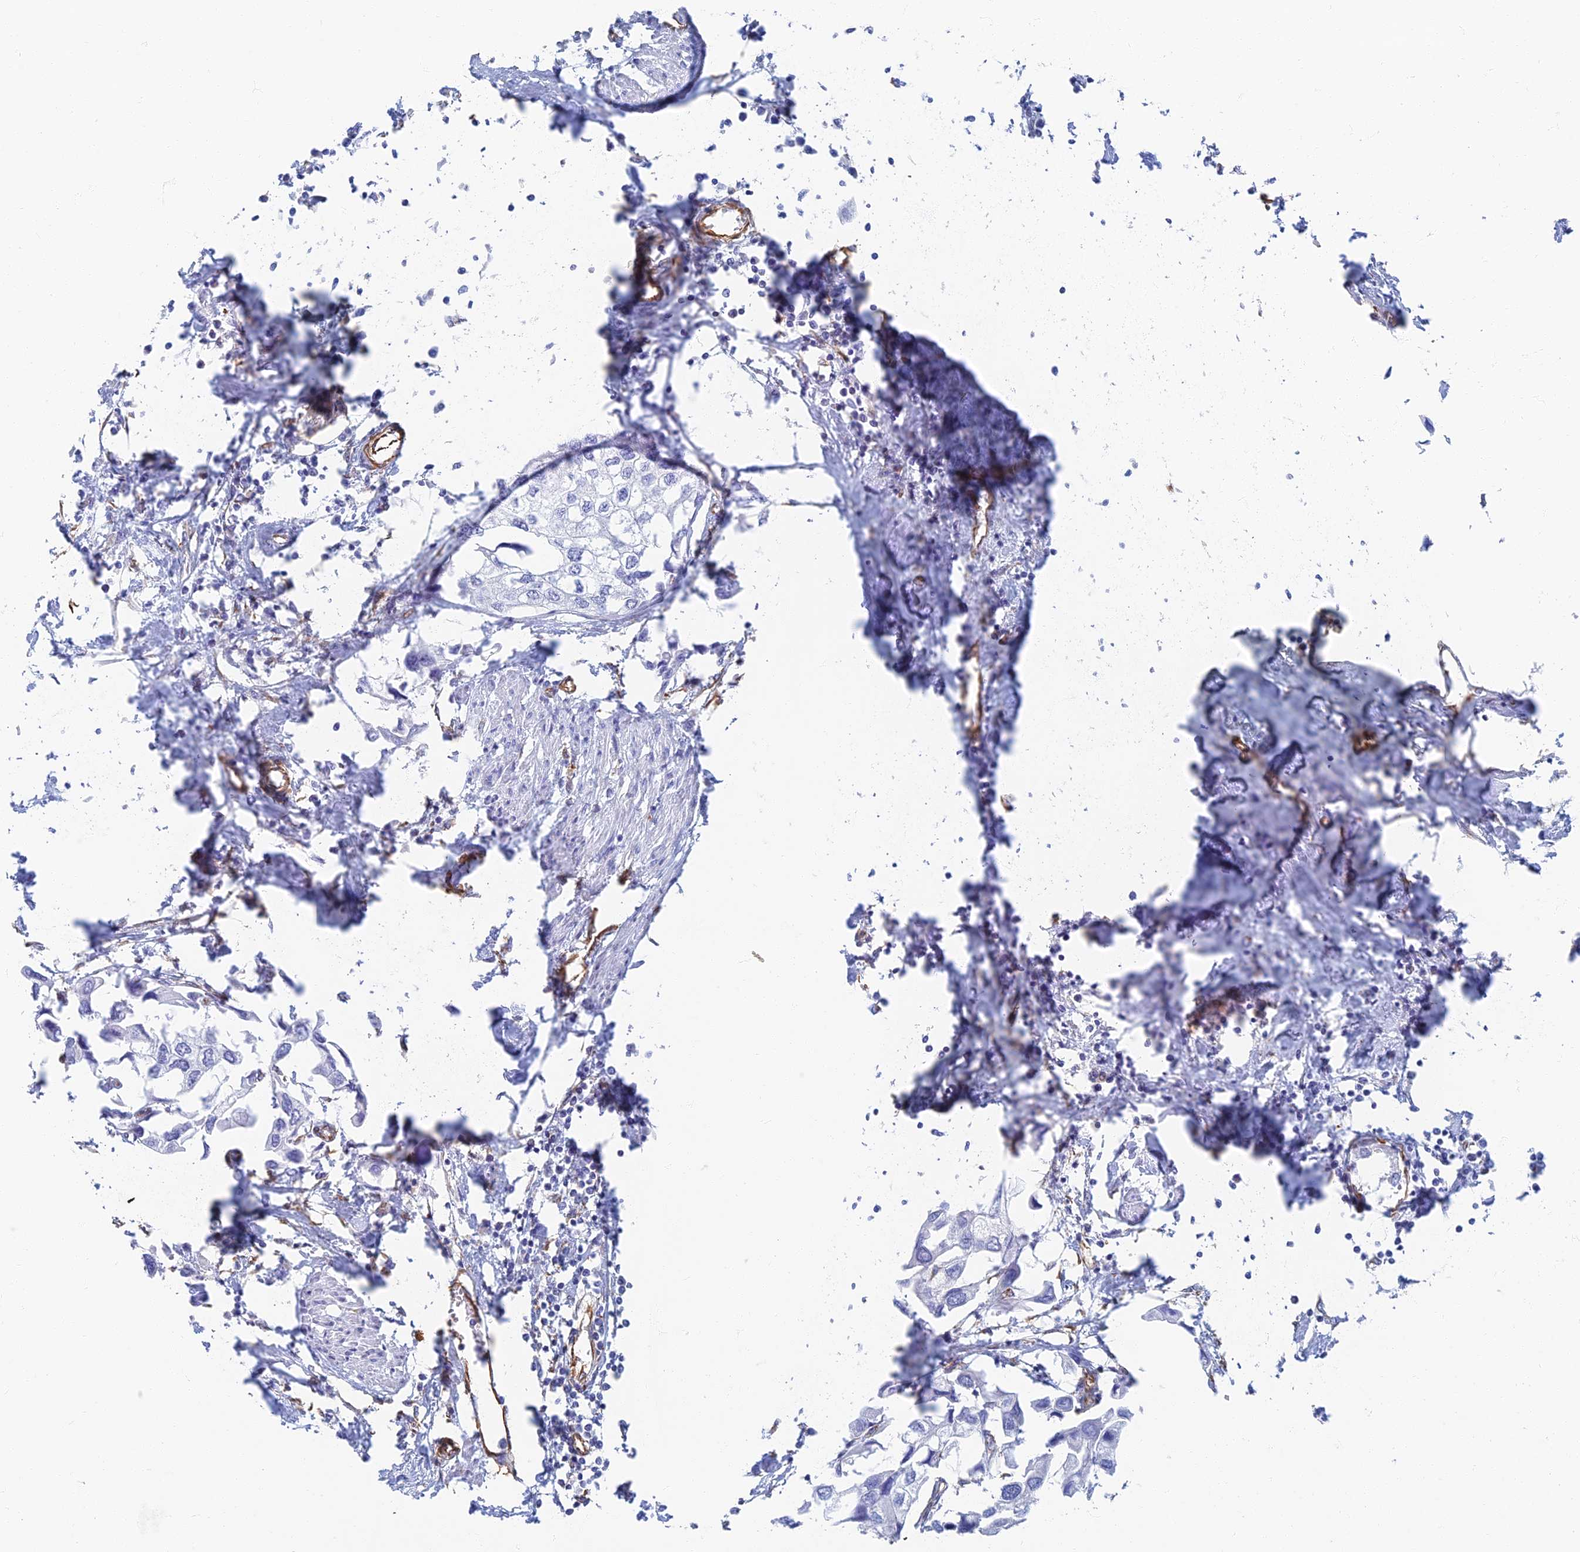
{"staining": {"intensity": "negative", "quantity": "none", "location": "none"}, "tissue": "urothelial cancer", "cell_type": "Tumor cells", "image_type": "cancer", "snomed": [{"axis": "morphology", "description": "Urothelial carcinoma, High grade"}, {"axis": "topography", "description": "Urinary bladder"}], "caption": "An IHC micrograph of urothelial carcinoma (high-grade) is shown. There is no staining in tumor cells of urothelial carcinoma (high-grade).", "gene": "RMC1", "patient": {"sex": "male", "age": 64}}